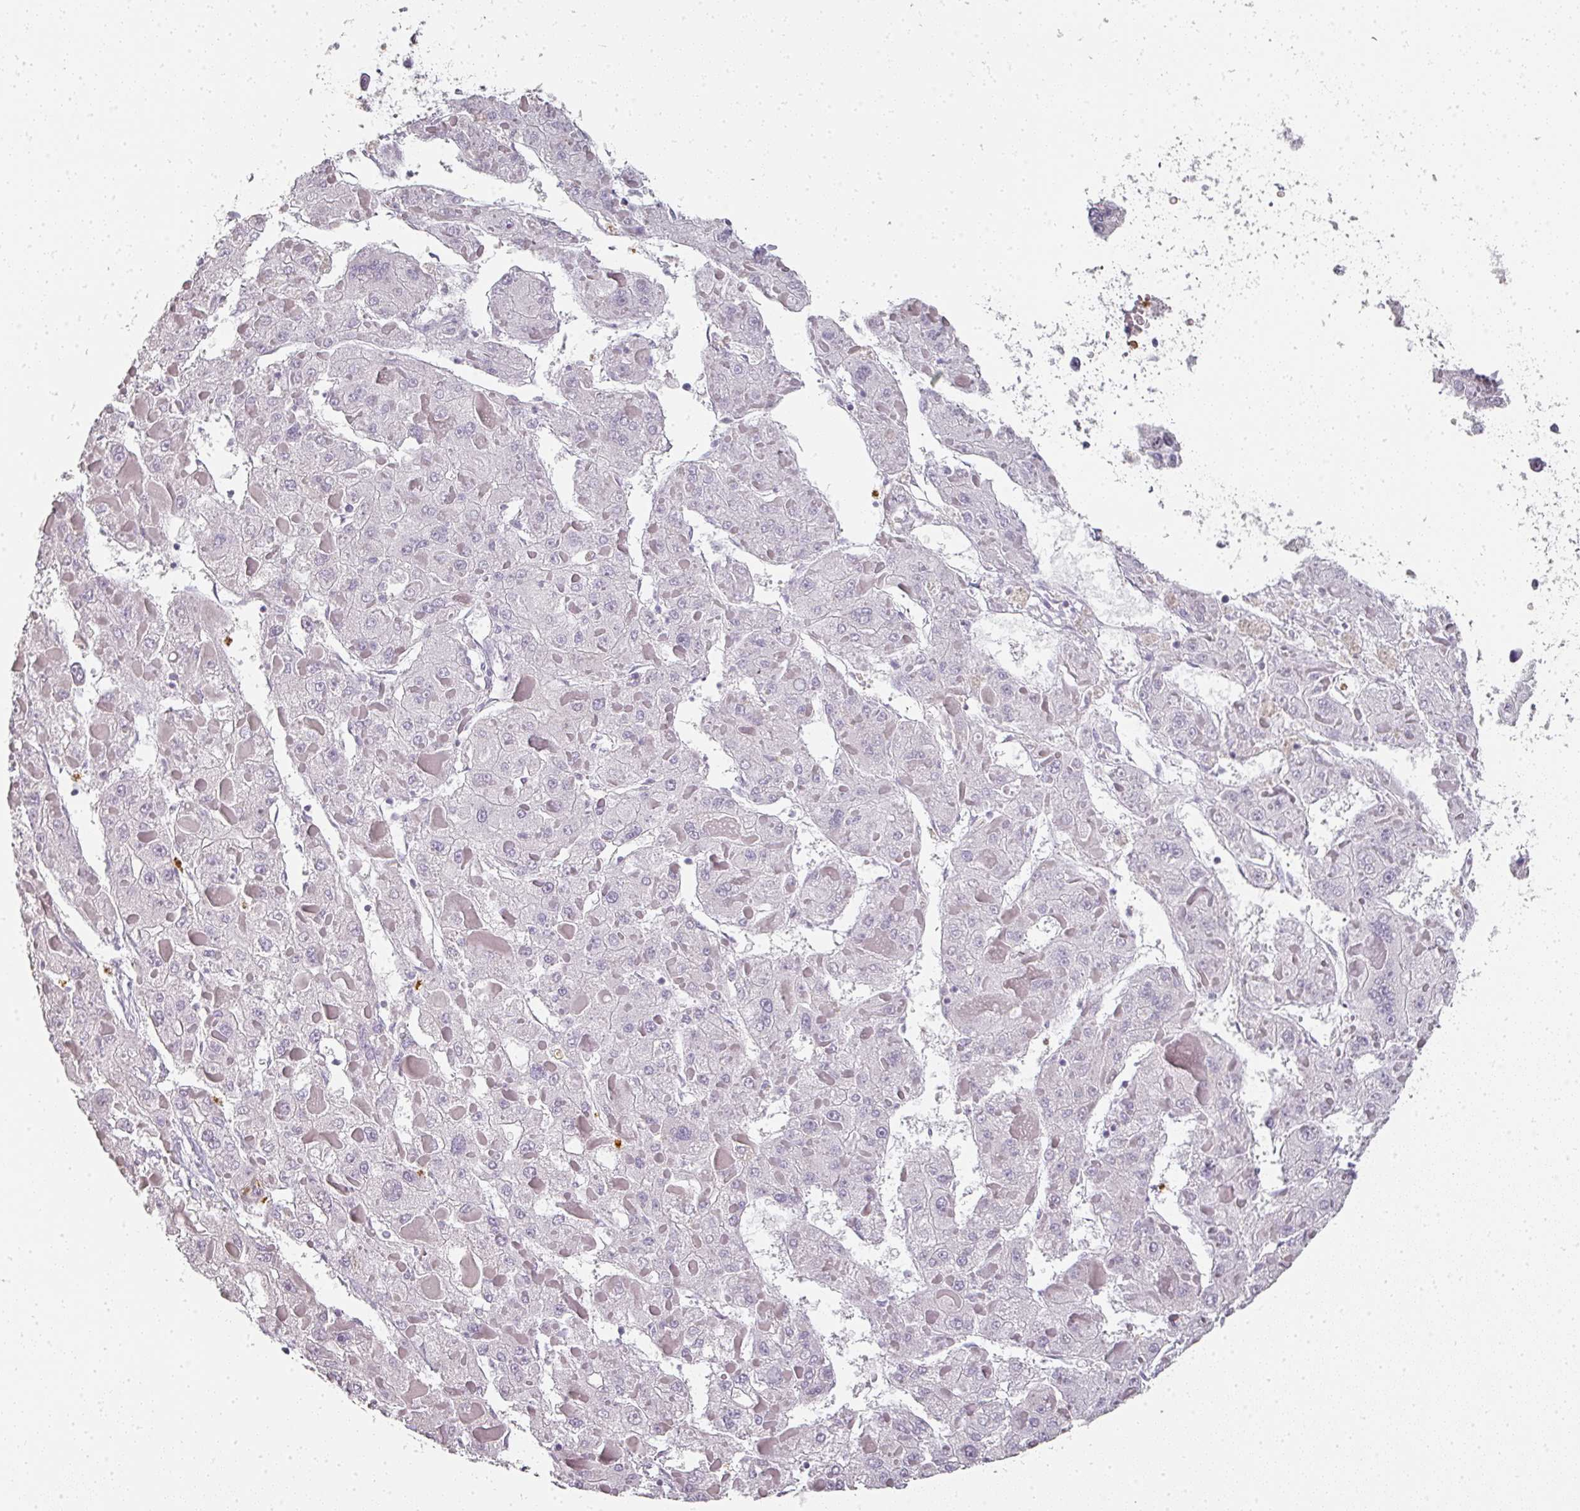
{"staining": {"intensity": "negative", "quantity": "none", "location": "none"}, "tissue": "liver cancer", "cell_type": "Tumor cells", "image_type": "cancer", "snomed": [{"axis": "morphology", "description": "Carcinoma, Hepatocellular, NOS"}, {"axis": "topography", "description": "Liver"}], "caption": "The image exhibits no staining of tumor cells in liver hepatocellular carcinoma.", "gene": "CAMP", "patient": {"sex": "female", "age": 73}}